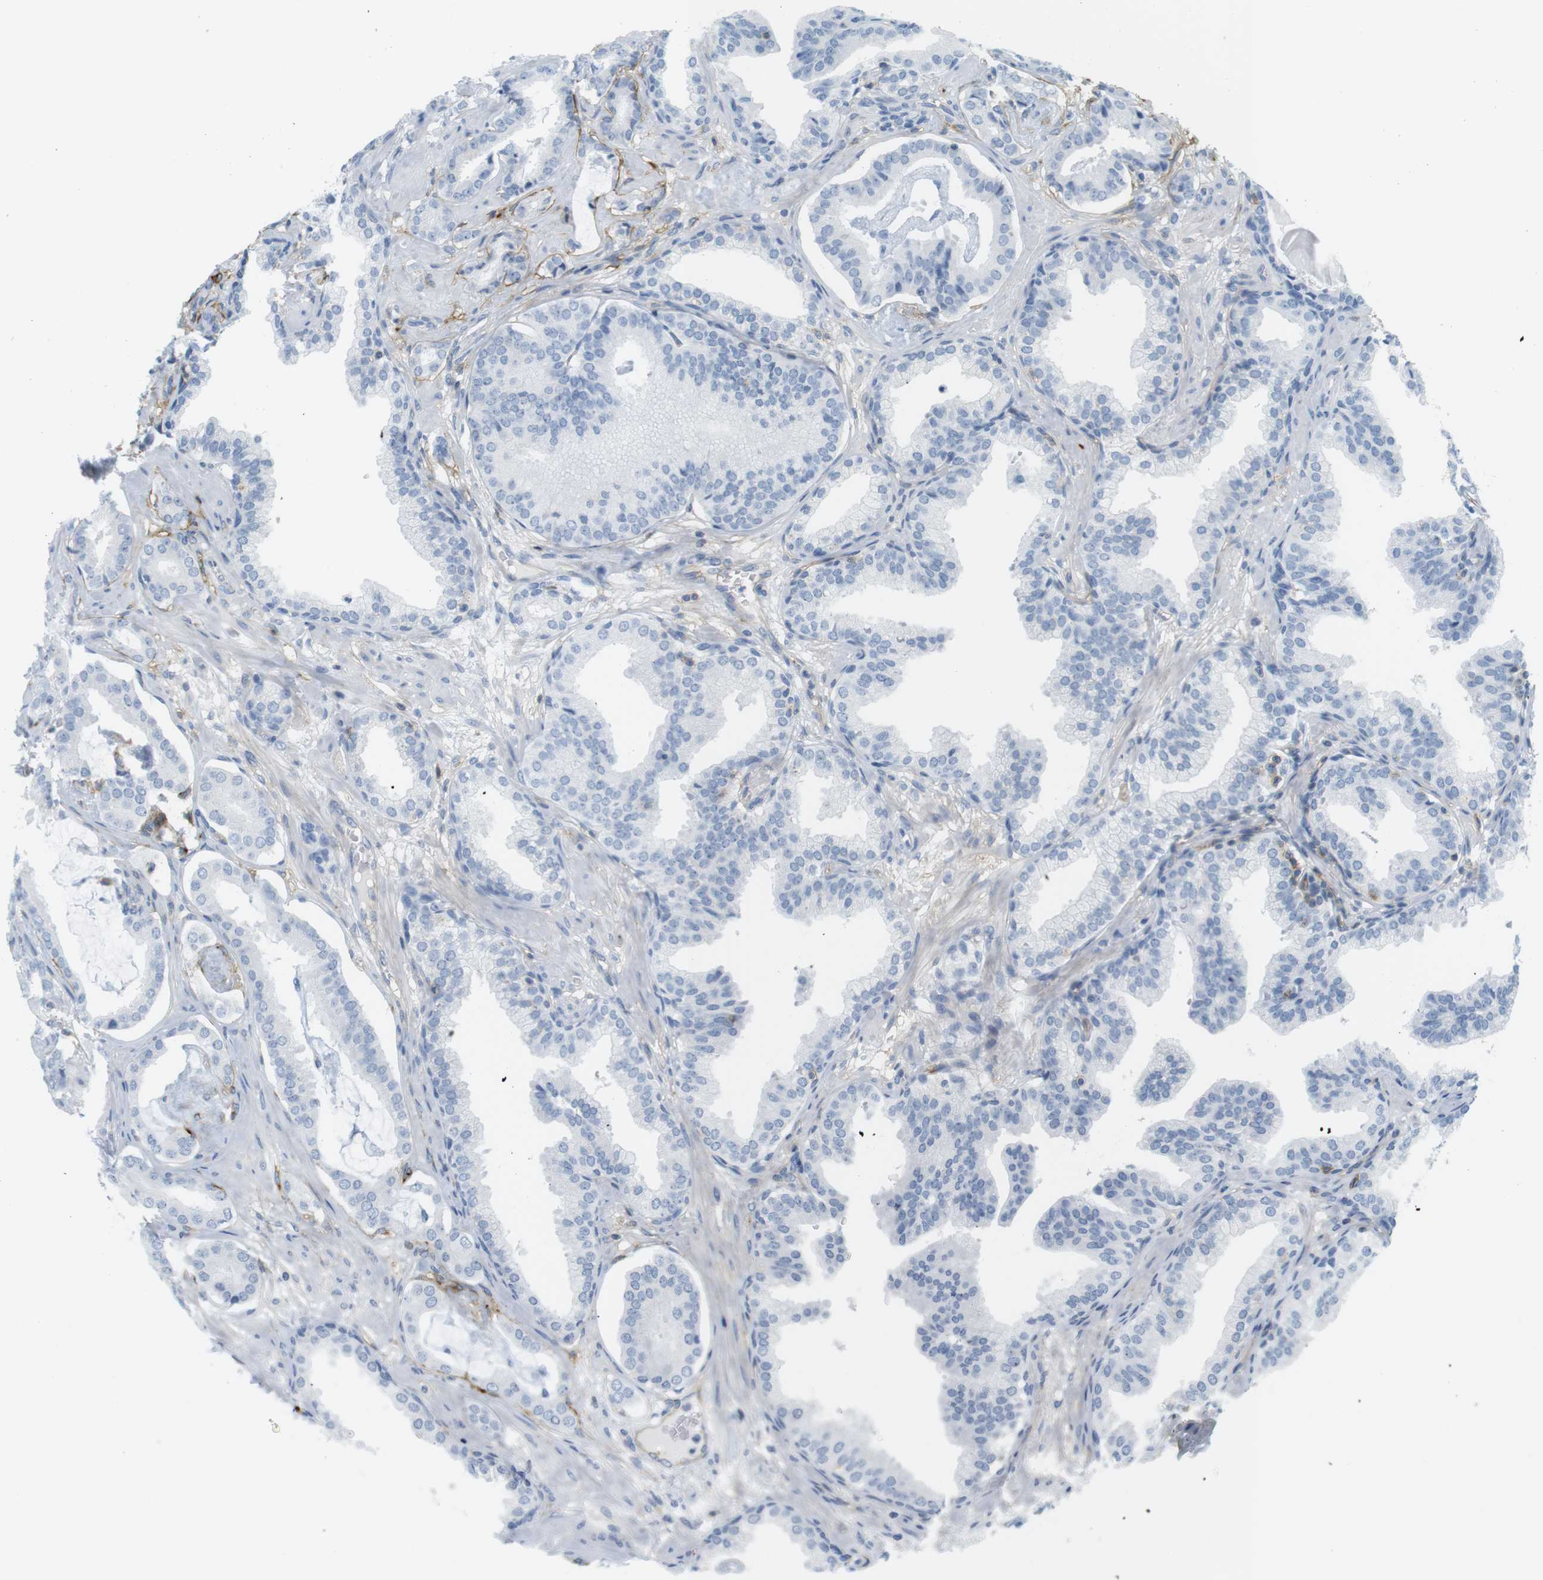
{"staining": {"intensity": "negative", "quantity": "none", "location": "none"}, "tissue": "prostate cancer", "cell_type": "Tumor cells", "image_type": "cancer", "snomed": [{"axis": "morphology", "description": "Adenocarcinoma, Low grade"}, {"axis": "topography", "description": "Prostate"}], "caption": "Tumor cells show no significant protein expression in low-grade adenocarcinoma (prostate).", "gene": "F2R", "patient": {"sex": "male", "age": 53}}